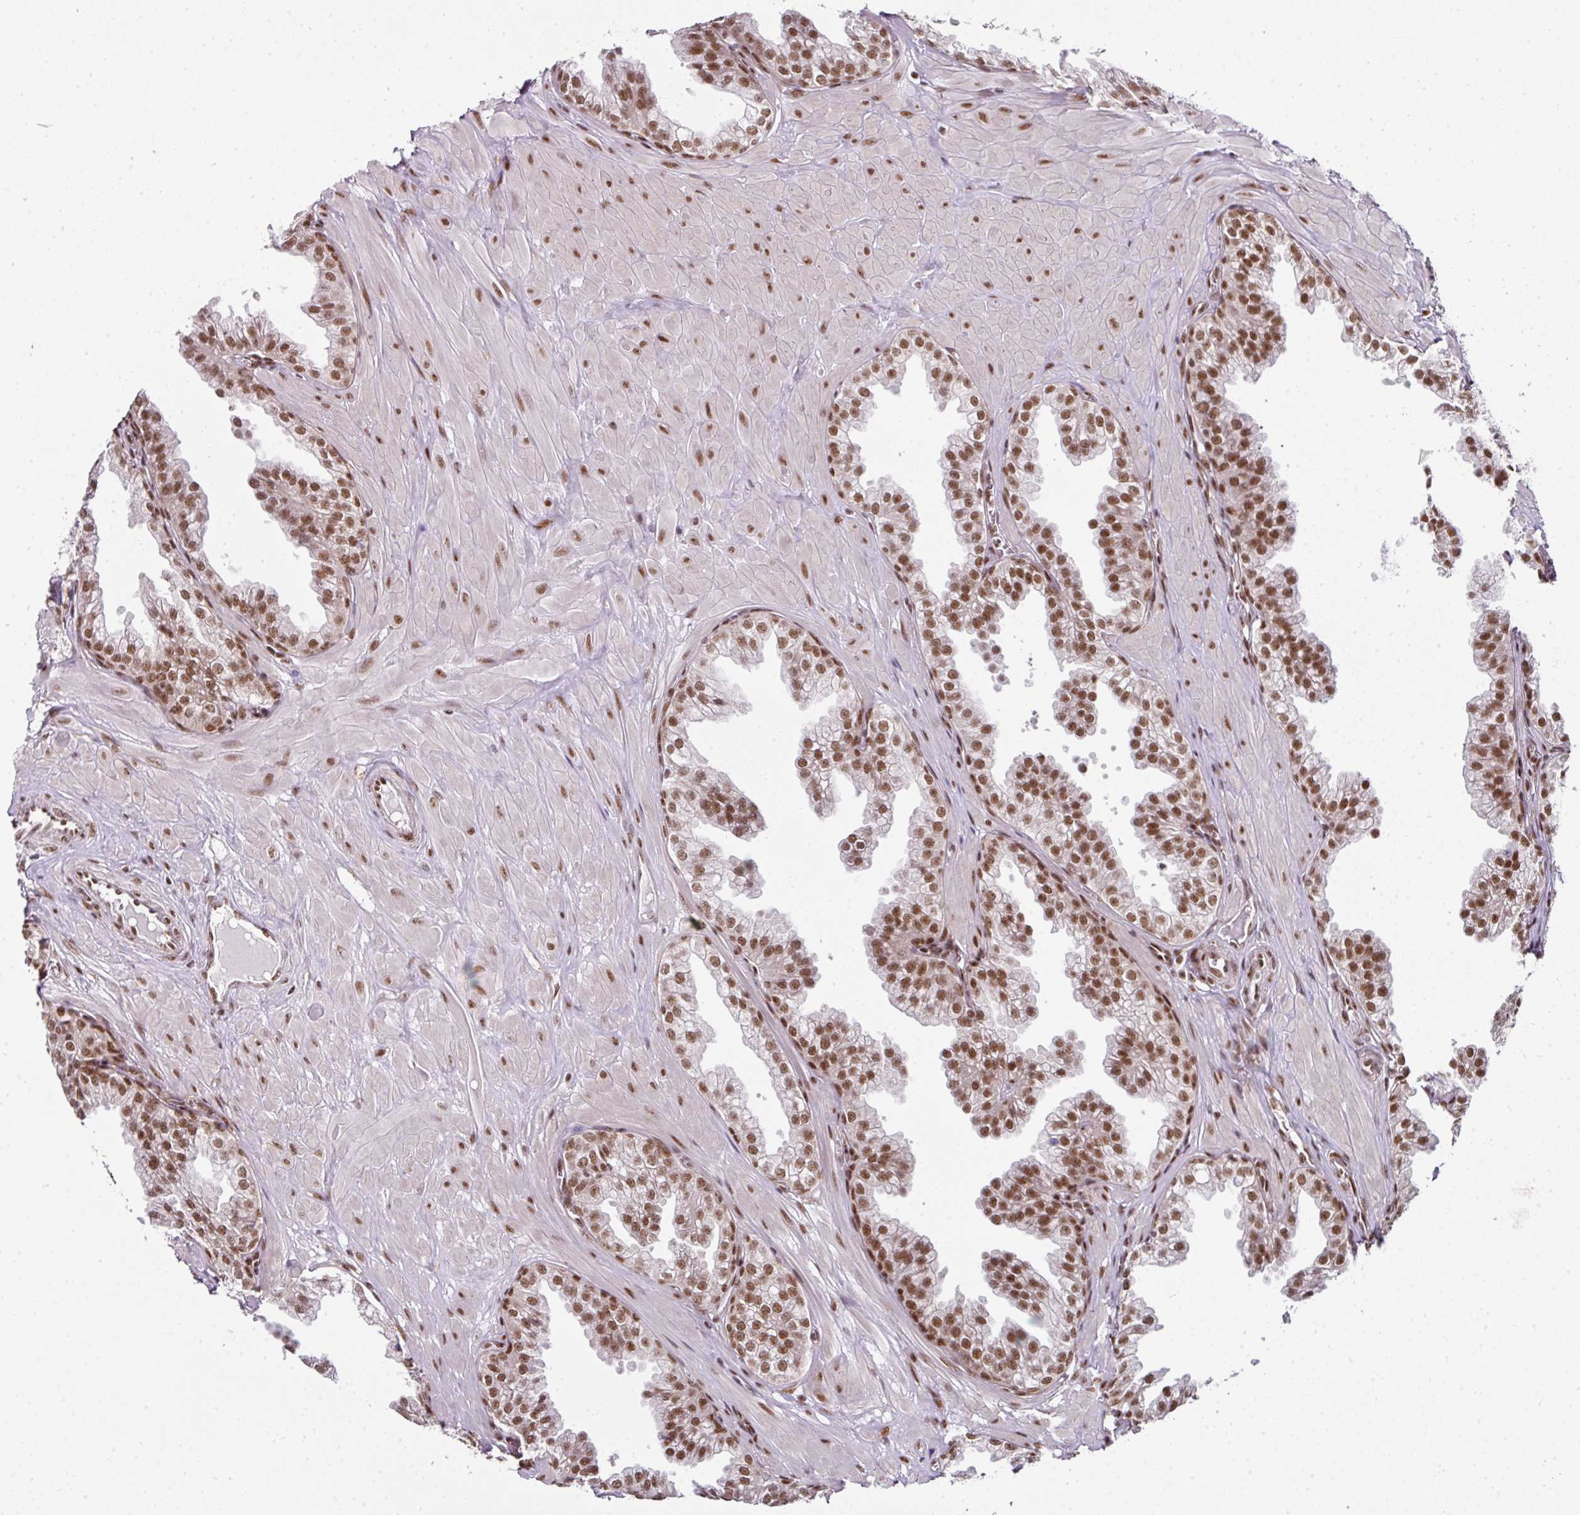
{"staining": {"intensity": "moderate", "quantity": ">75%", "location": "nuclear"}, "tissue": "prostate", "cell_type": "Glandular cells", "image_type": "normal", "snomed": [{"axis": "morphology", "description": "Normal tissue, NOS"}, {"axis": "topography", "description": "Prostate"}, {"axis": "topography", "description": "Peripheral nerve tissue"}], "caption": "Normal prostate was stained to show a protein in brown. There is medium levels of moderate nuclear expression in approximately >75% of glandular cells.", "gene": "NFYA", "patient": {"sex": "male", "age": 55}}